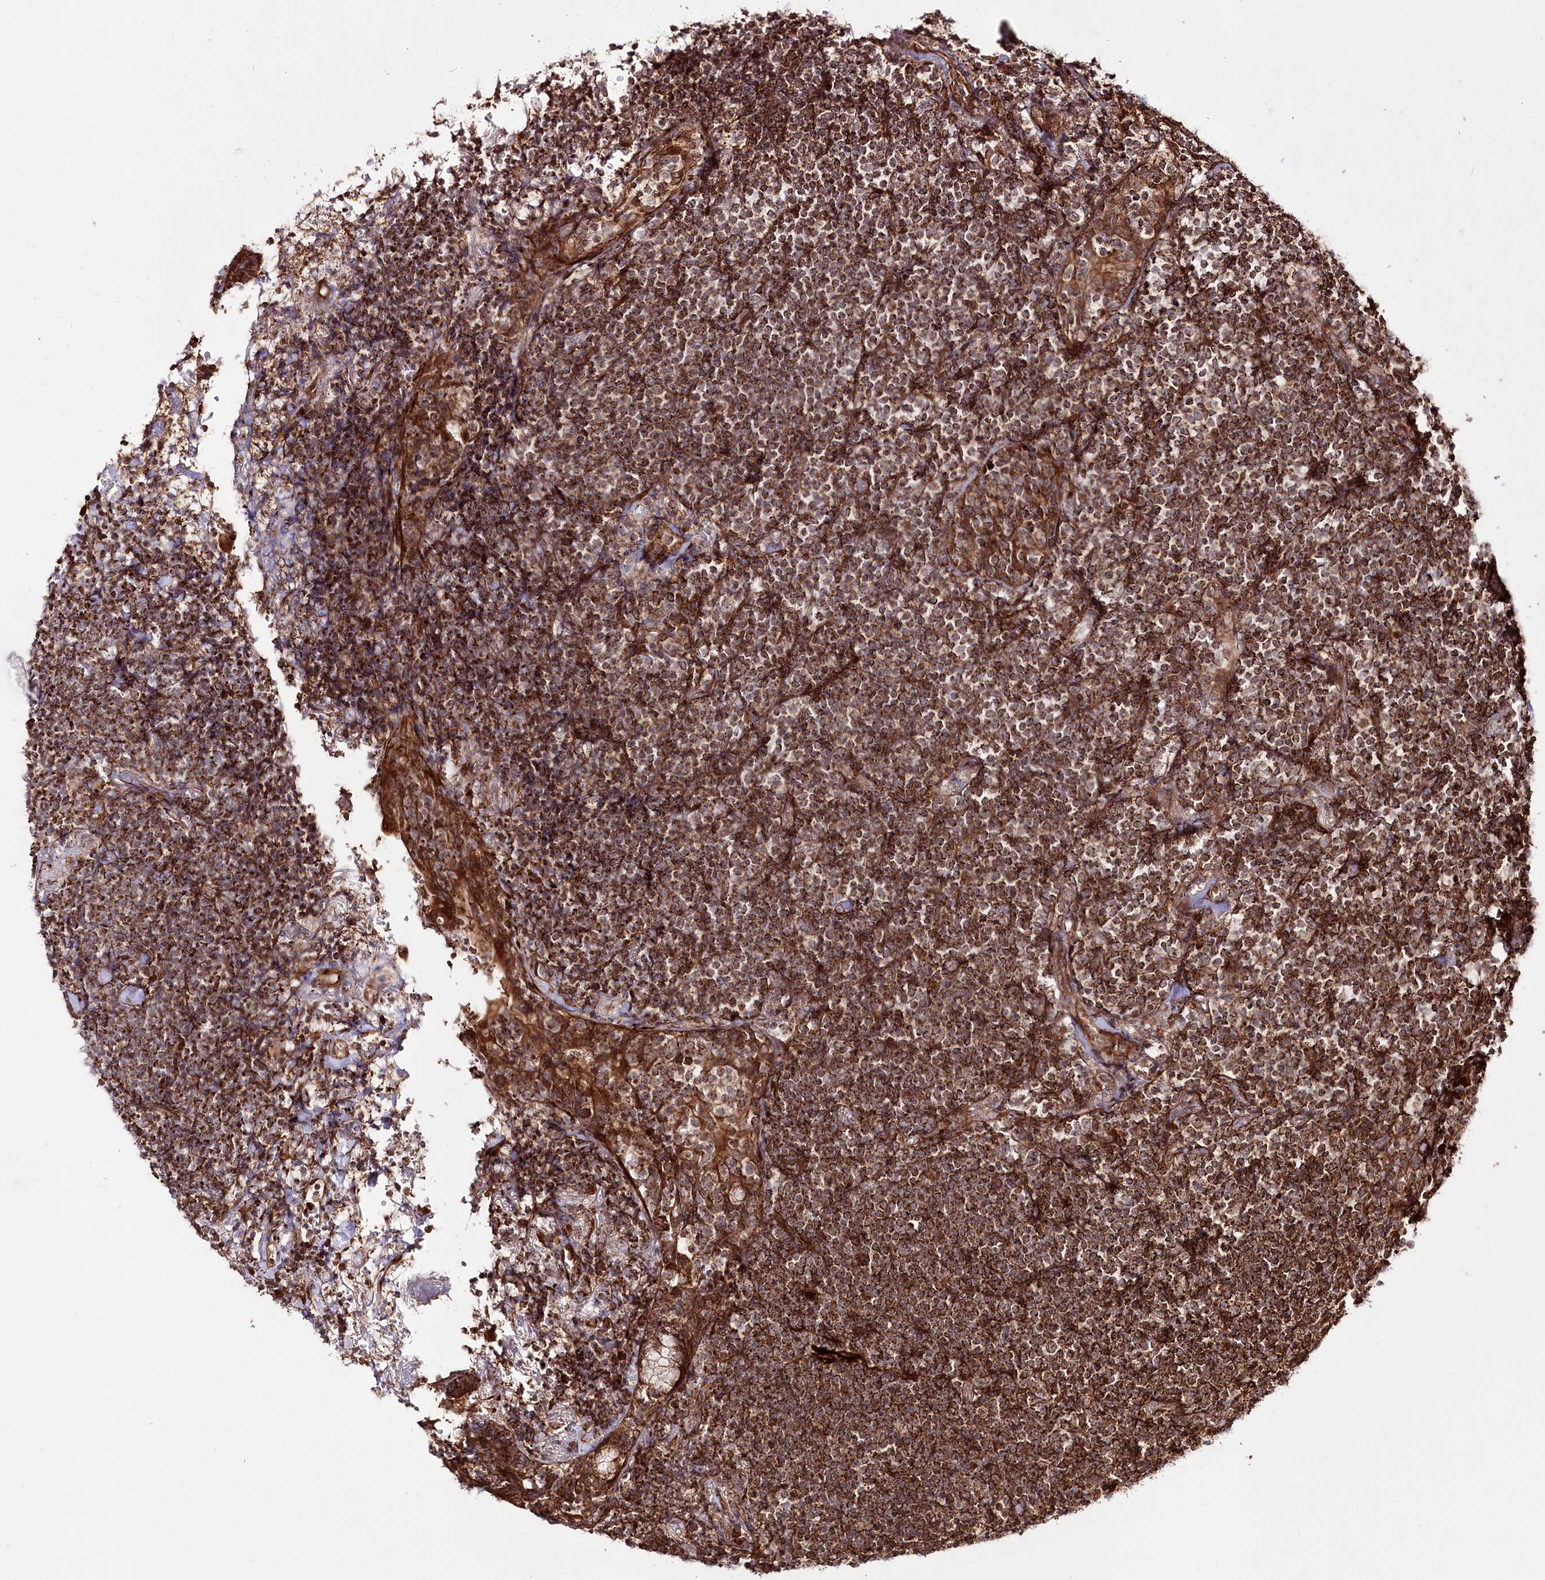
{"staining": {"intensity": "strong", "quantity": ">75%", "location": "cytoplasmic/membranous"}, "tissue": "lymphoma", "cell_type": "Tumor cells", "image_type": "cancer", "snomed": [{"axis": "morphology", "description": "Malignant lymphoma, non-Hodgkin's type, Low grade"}, {"axis": "topography", "description": "Lung"}], "caption": "Lymphoma was stained to show a protein in brown. There is high levels of strong cytoplasmic/membranous expression in approximately >75% of tumor cells.", "gene": "REXO2", "patient": {"sex": "female", "age": 71}}